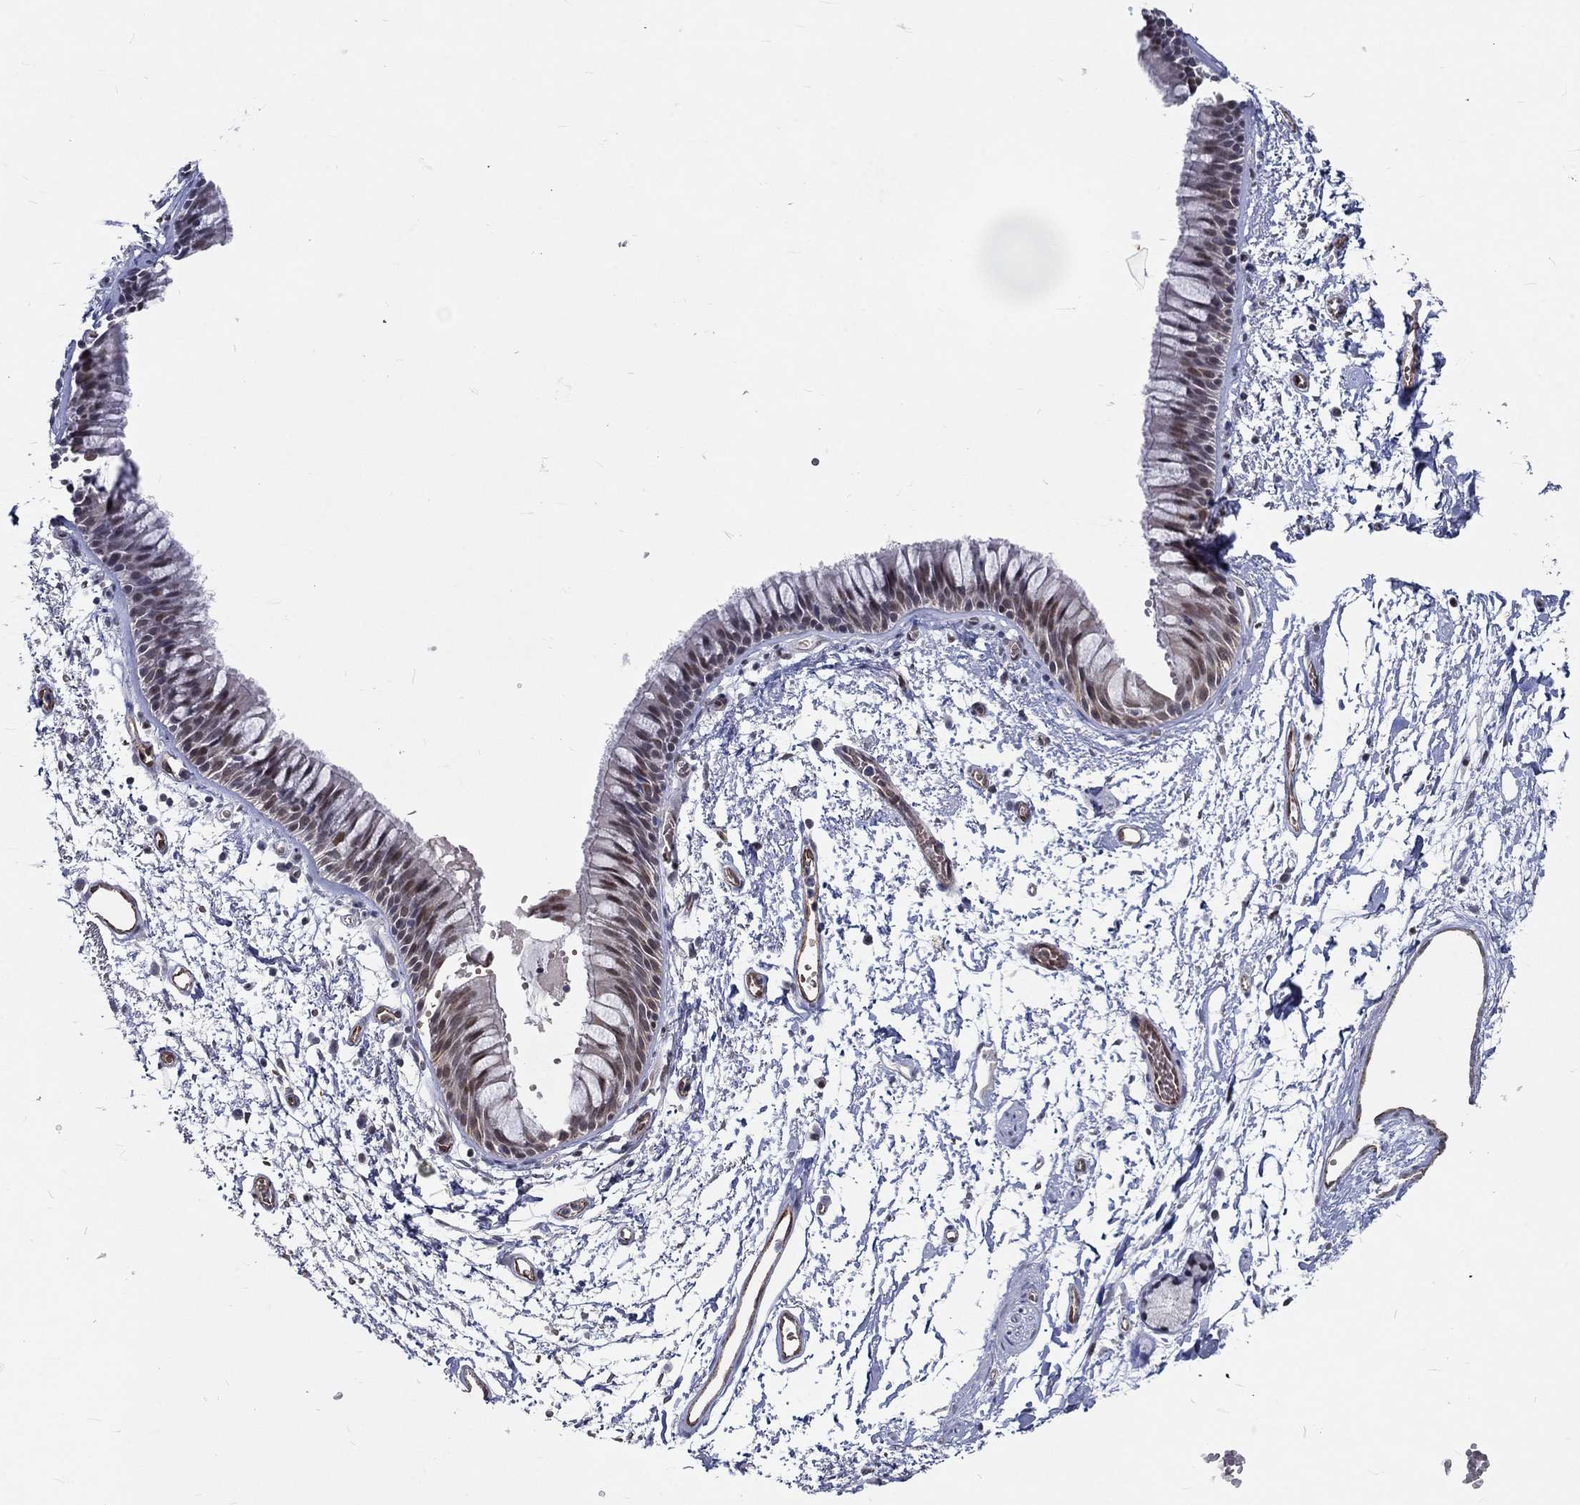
{"staining": {"intensity": "moderate", "quantity": "25%-75%", "location": "nuclear"}, "tissue": "bronchus", "cell_type": "Respiratory epithelial cells", "image_type": "normal", "snomed": [{"axis": "morphology", "description": "Normal tissue, NOS"}, {"axis": "topography", "description": "Cartilage tissue"}, {"axis": "topography", "description": "Bronchus"}], "caption": "Immunohistochemical staining of normal bronchus demonstrates 25%-75% levels of moderate nuclear protein positivity in approximately 25%-75% of respiratory epithelial cells.", "gene": "ZBED1", "patient": {"sex": "male", "age": 66}}